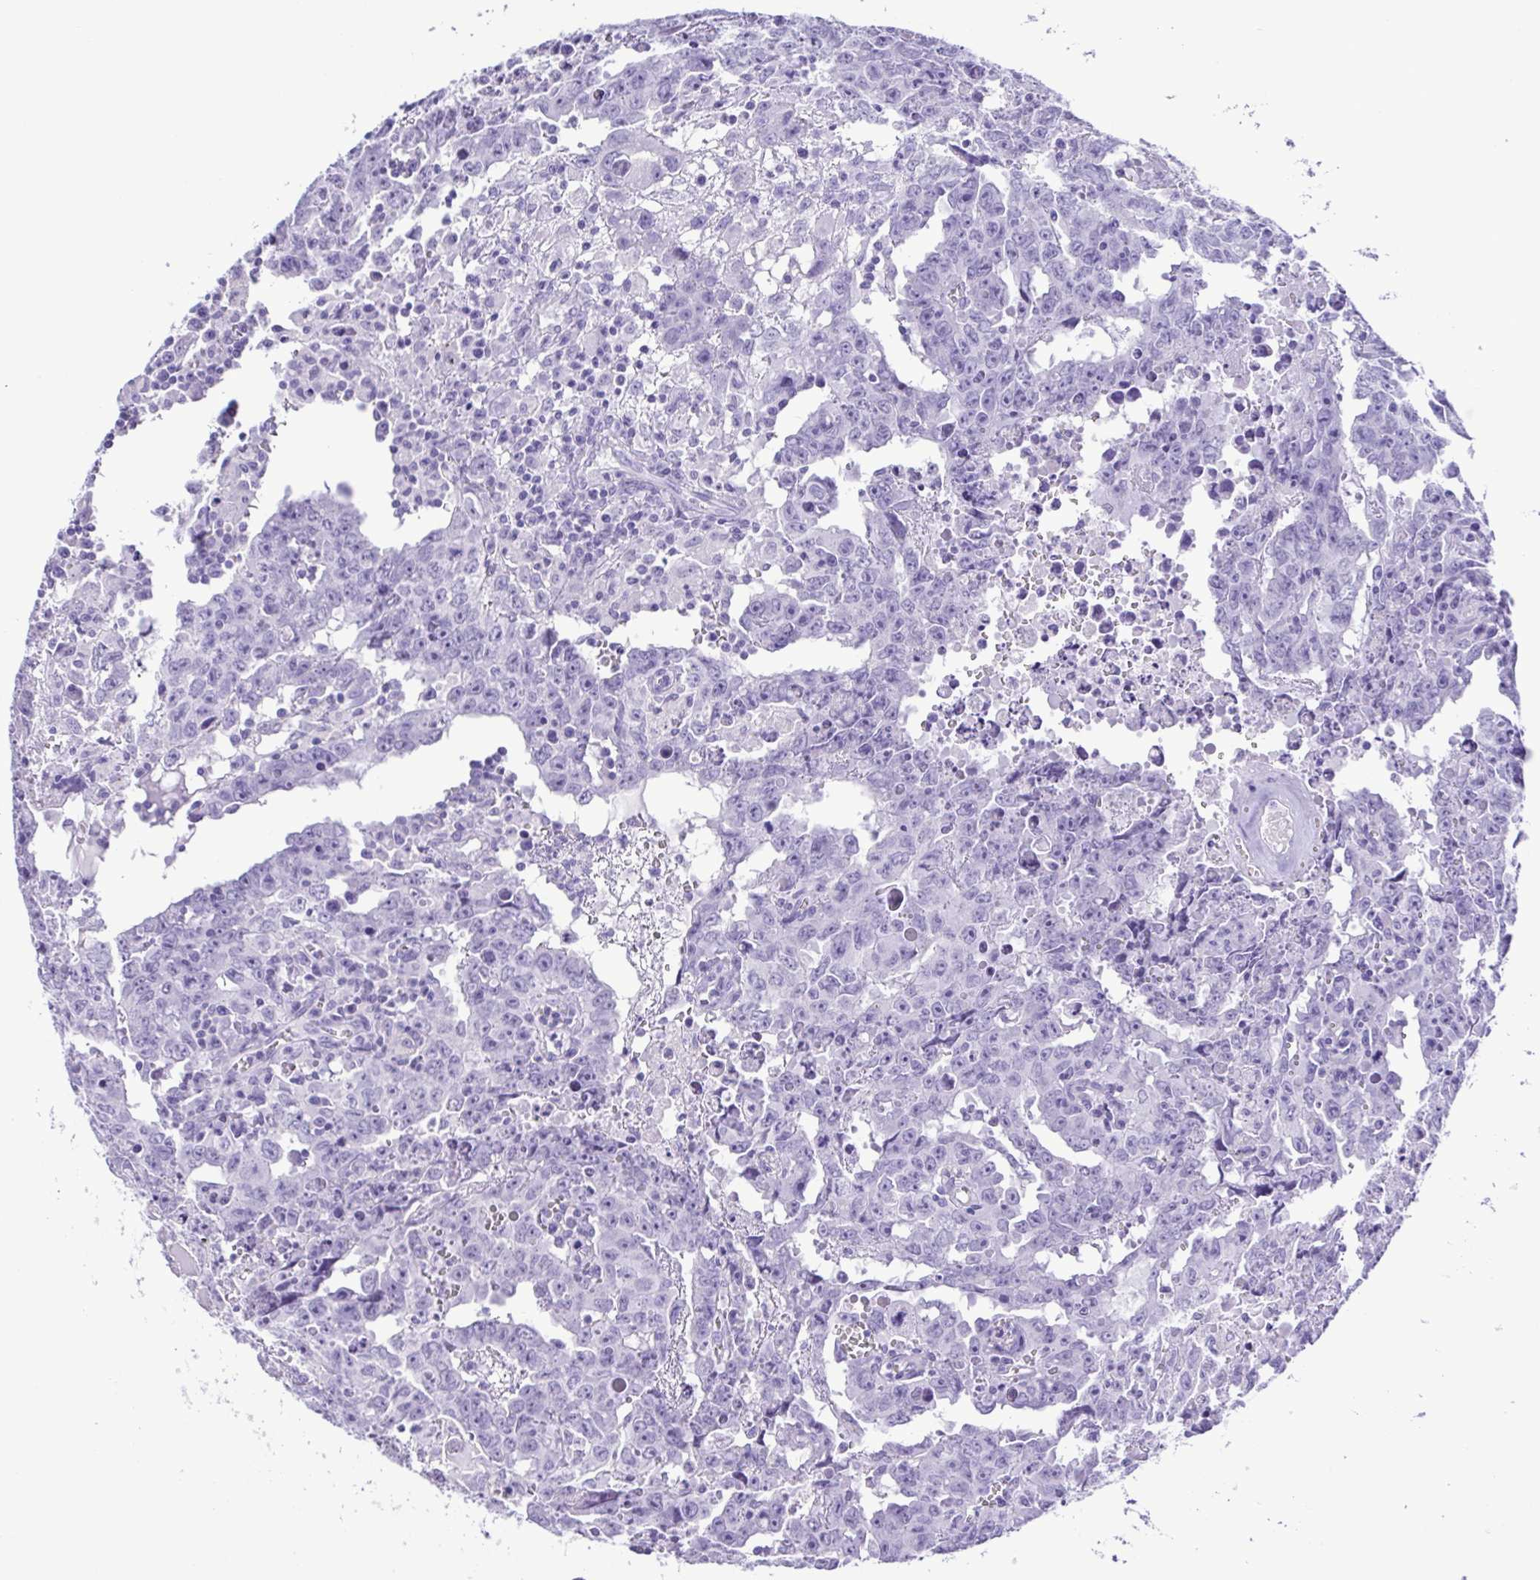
{"staining": {"intensity": "negative", "quantity": "none", "location": "none"}, "tissue": "testis cancer", "cell_type": "Tumor cells", "image_type": "cancer", "snomed": [{"axis": "morphology", "description": "Carcinoma, Embryonal, NOS"}, {"axis": "topography", "description": "Testis"}], "caption": "Immunohistochemistry micrograph of human testis embryonal carcinoma stained for a protein (brown), which shows no positivity in tumor cells. (DAB immunohistochemistry visualized using brightfield microscopy, high magnification).", "gene": "CASP14", "patient": {"sex": "male", "age": 22}}